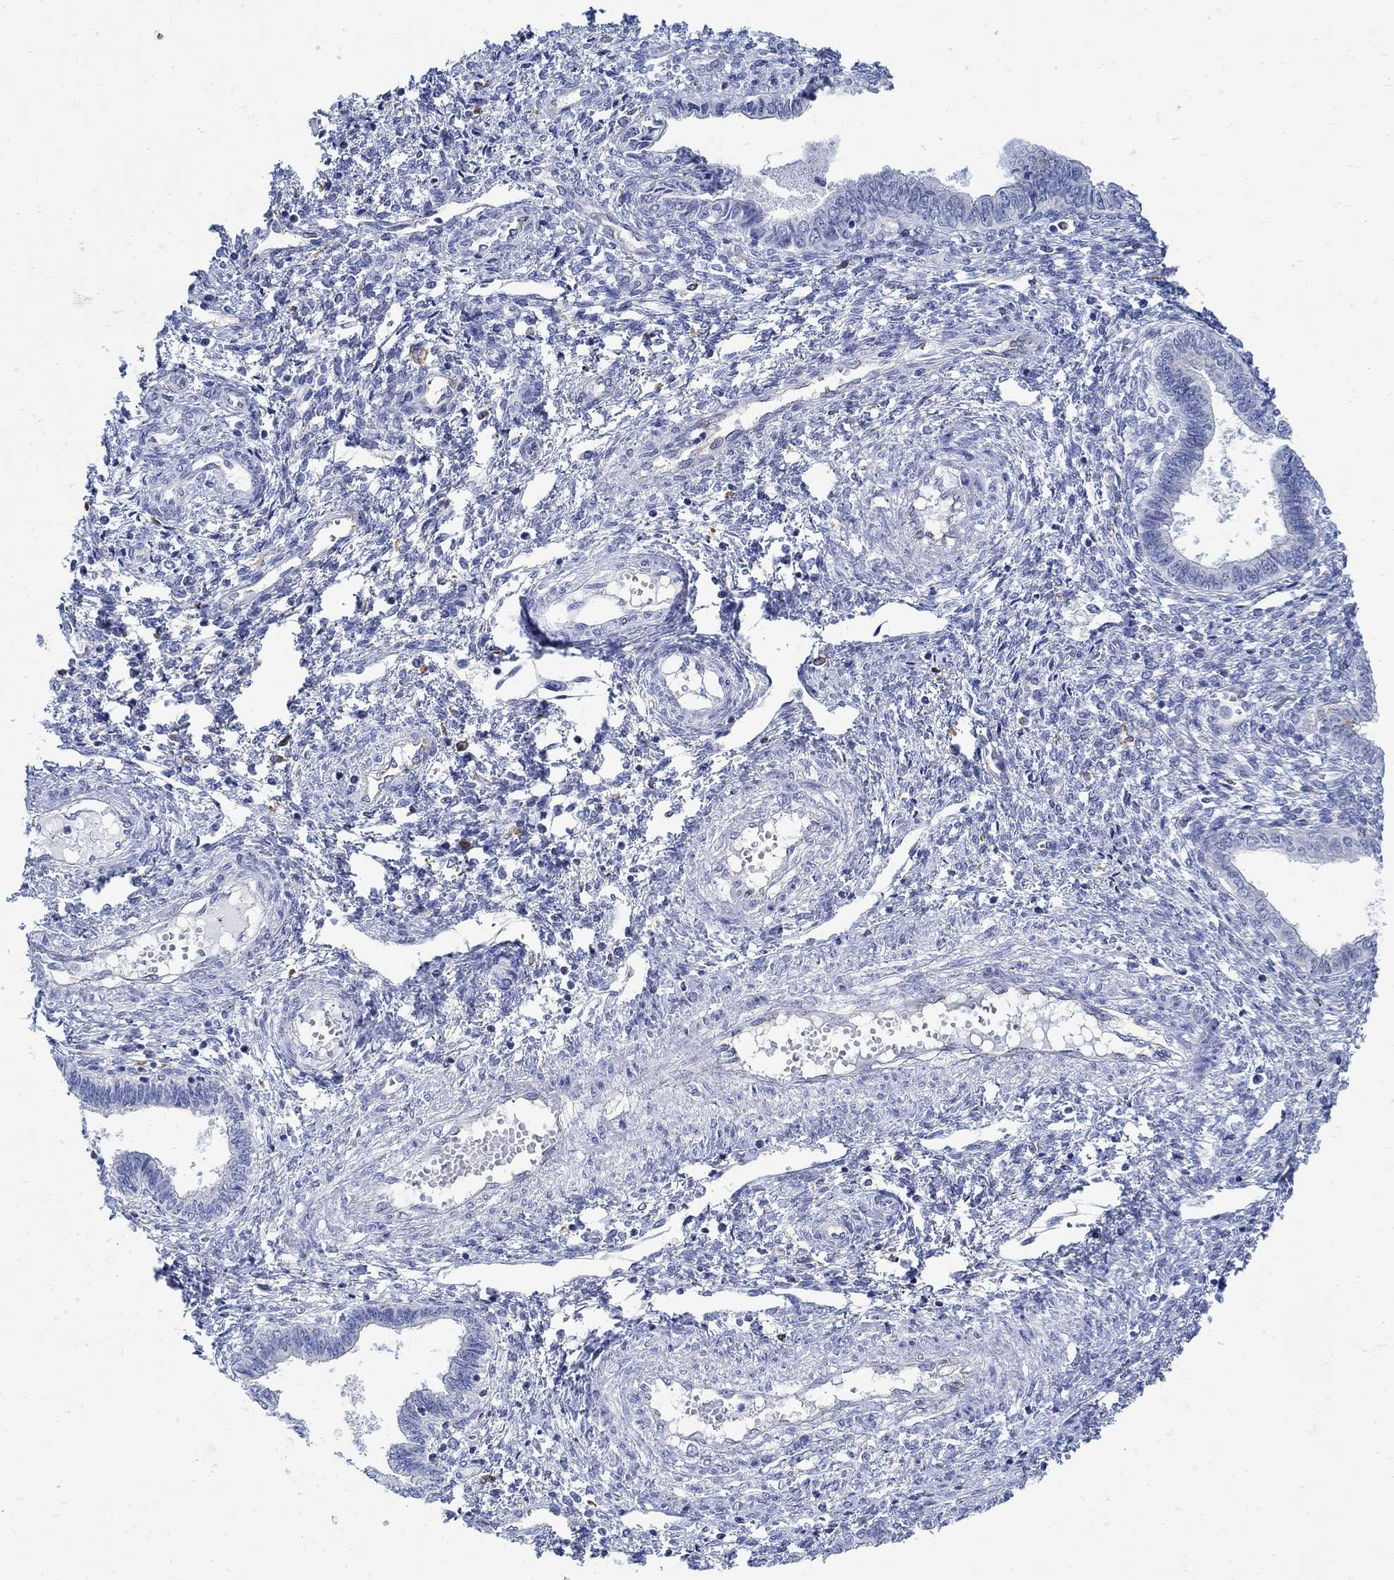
{"staining": {"intensity": "negative", "quantity": "none", "location": "none"}, "tissue": "cervical cancer", "cell_type": "Tumor cells", "image_type": "cancer", "snomed": [{"axis": "morphology", "description": "Adenocarcinoma, NOS"}, {"axis": "topography", "description": "Cervix"}], "caption": "Immunohistochemistry (IHC) image of neoplastic tissue: human adenocarcinoma (cervical) stained with DAB (3,3'-diaminobenzidine) shows no significant protein staining in tumor cells.", "gene": "PHF21B", "patient": {"sex": "female", "age": 42}}